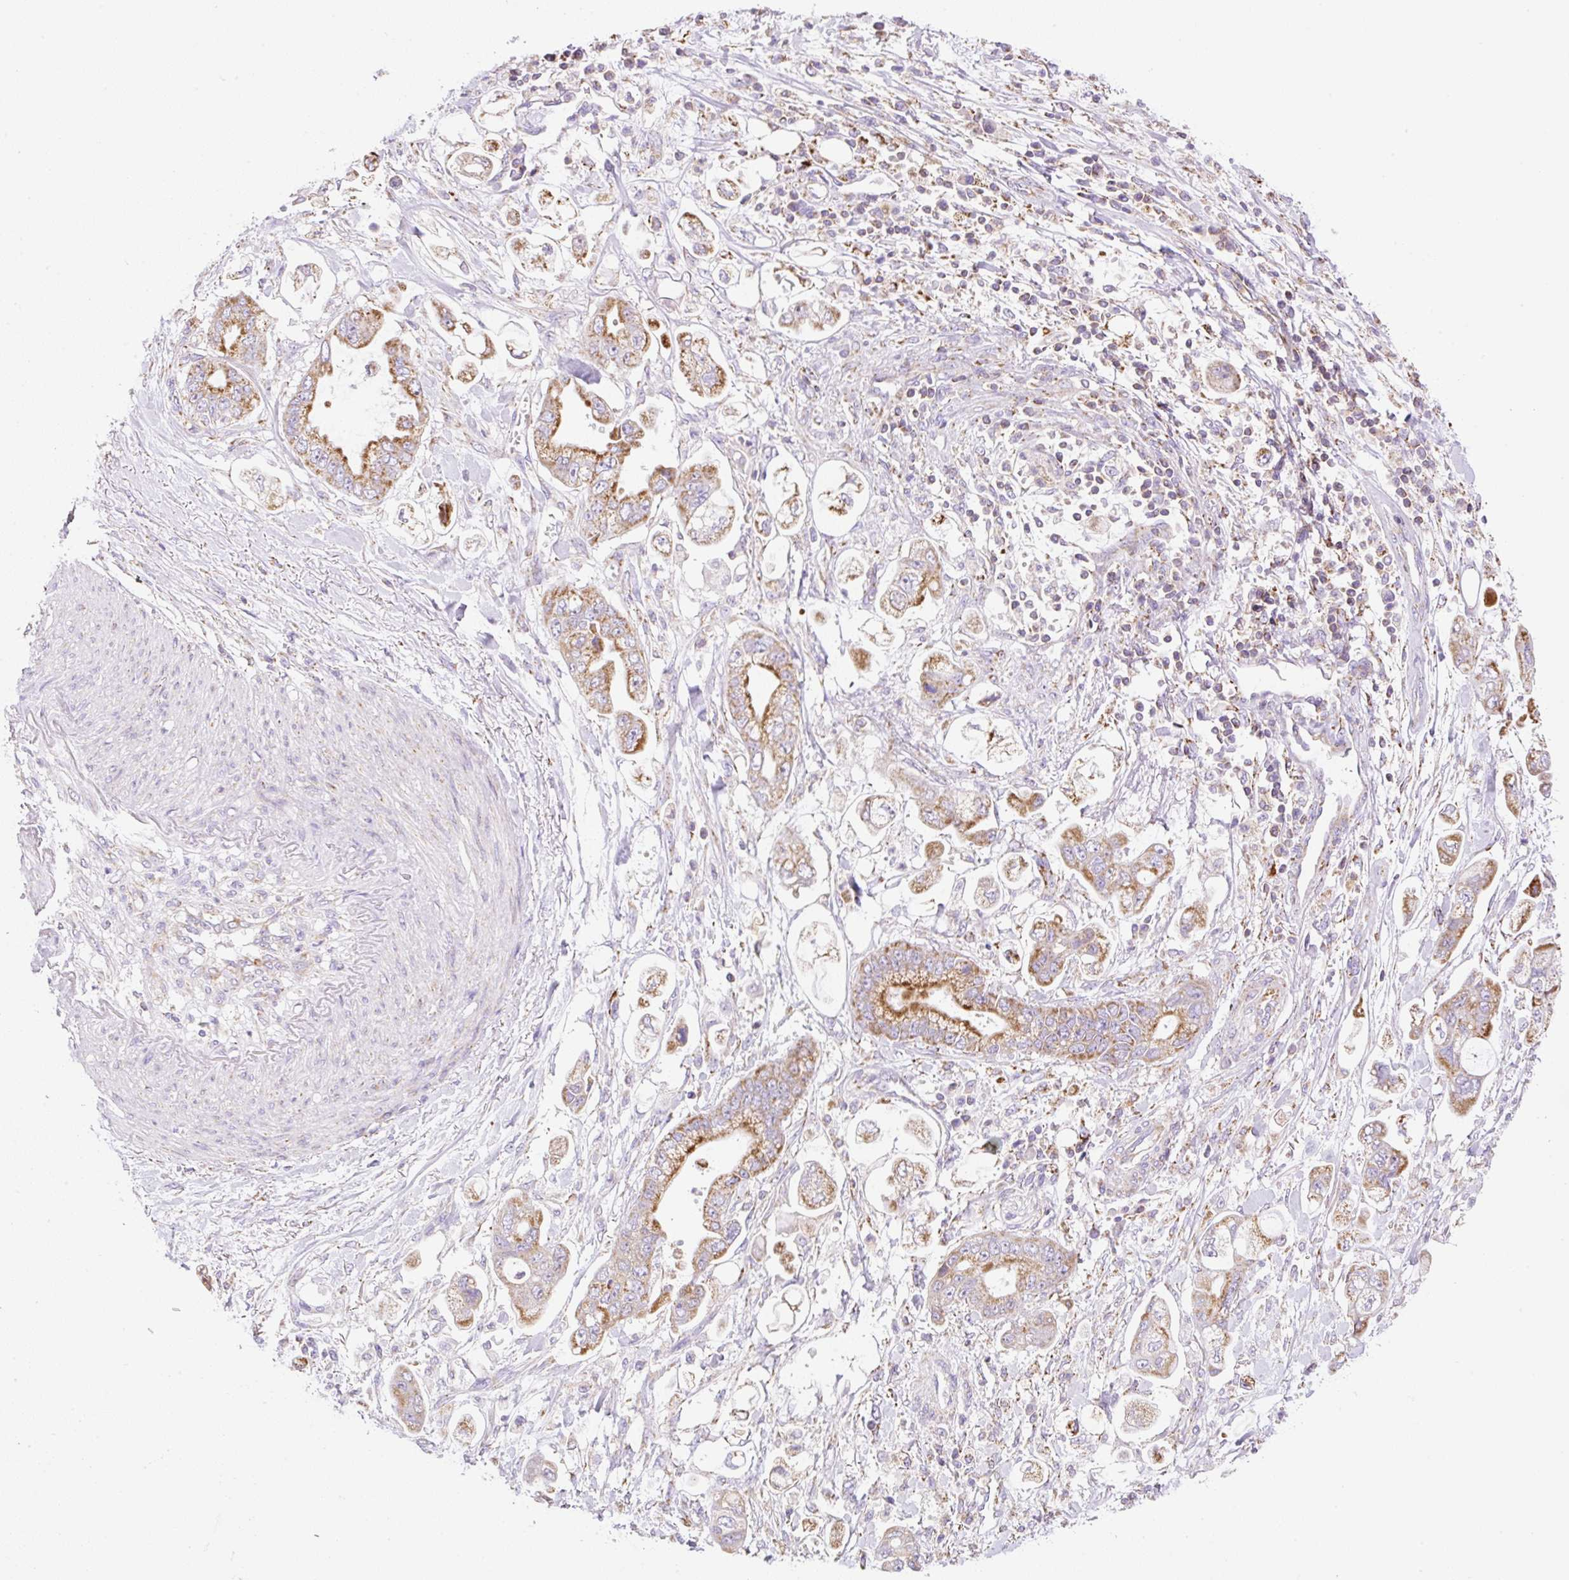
{"staining": {"intensity": "moderate", "quantity": ">75%", "location": "cytoplasmic/membranous"}, "tissue": "stomach cancer", "cell_type": "Tumor cells", "image_type": "cancer", "snomed": [{"axis": "morphology", "description": "Adenocarcinoma, NOS"}, {"axis": "topography", "description": "Stomach"}], "caption": "A brown stain labels moderate cytoplasmic/membranous positivity of a protein in human stomach cancer (adenocarcinoma) tumor cells.", "gene": "NF1", "patient": {"sex": "male", "age": 62}}